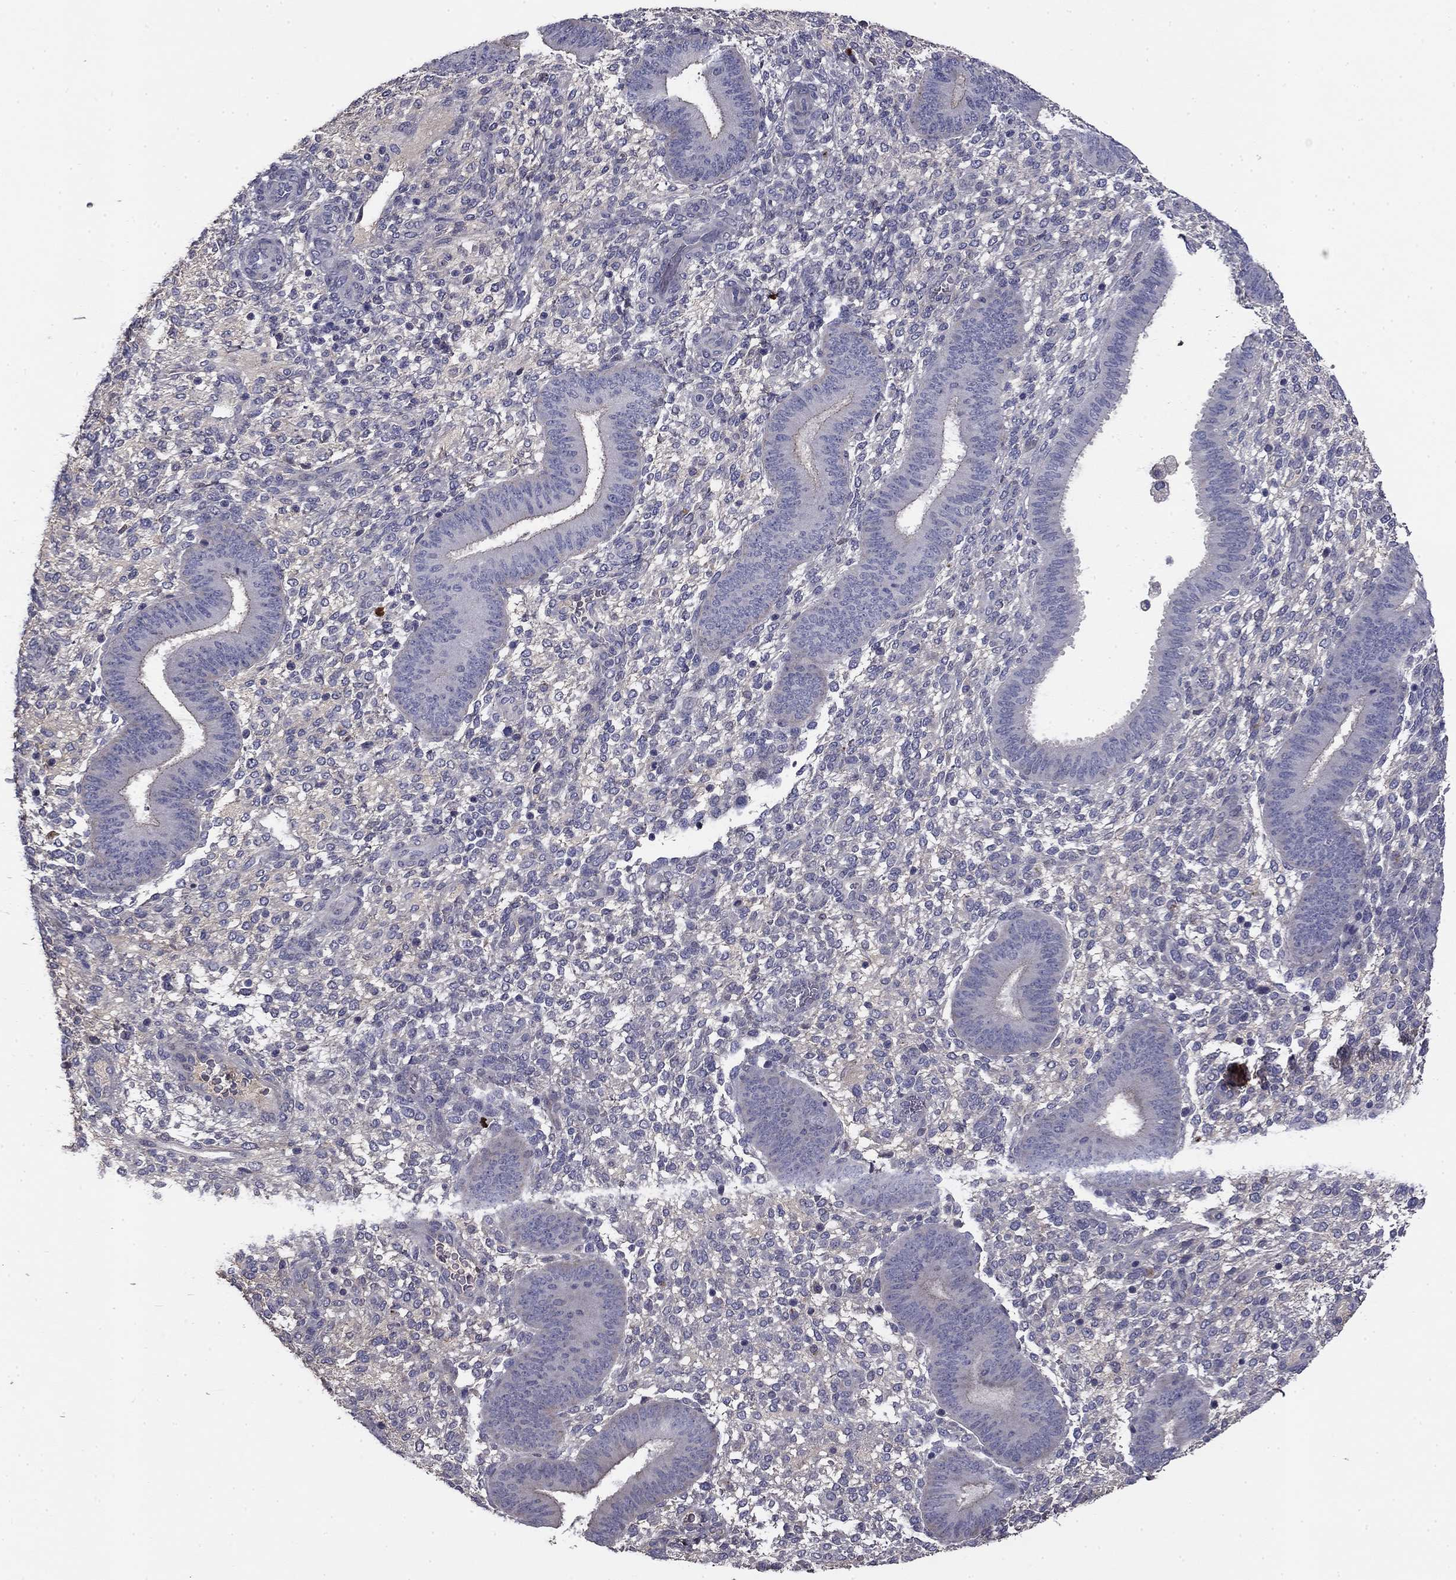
{"staining": {"intensity": "negative", "quantity": "none", "location": "none"}, "tissue": "endometrium", "cell_type": "Cells in endometrial stroma", "image_type": "normal", "snomed": [{"axis": "morphology", "description": "Normal tissue, NOS"}, {"axis": "topography", "description": "Endometrium"}], "caption": "Human endometrium stained for a protein using immunohistochemistry (IHC) displays no staining in cells in endometrial stroma.", "gene": "COL2A1", "patient": {"sex": "female", "age": 39}}